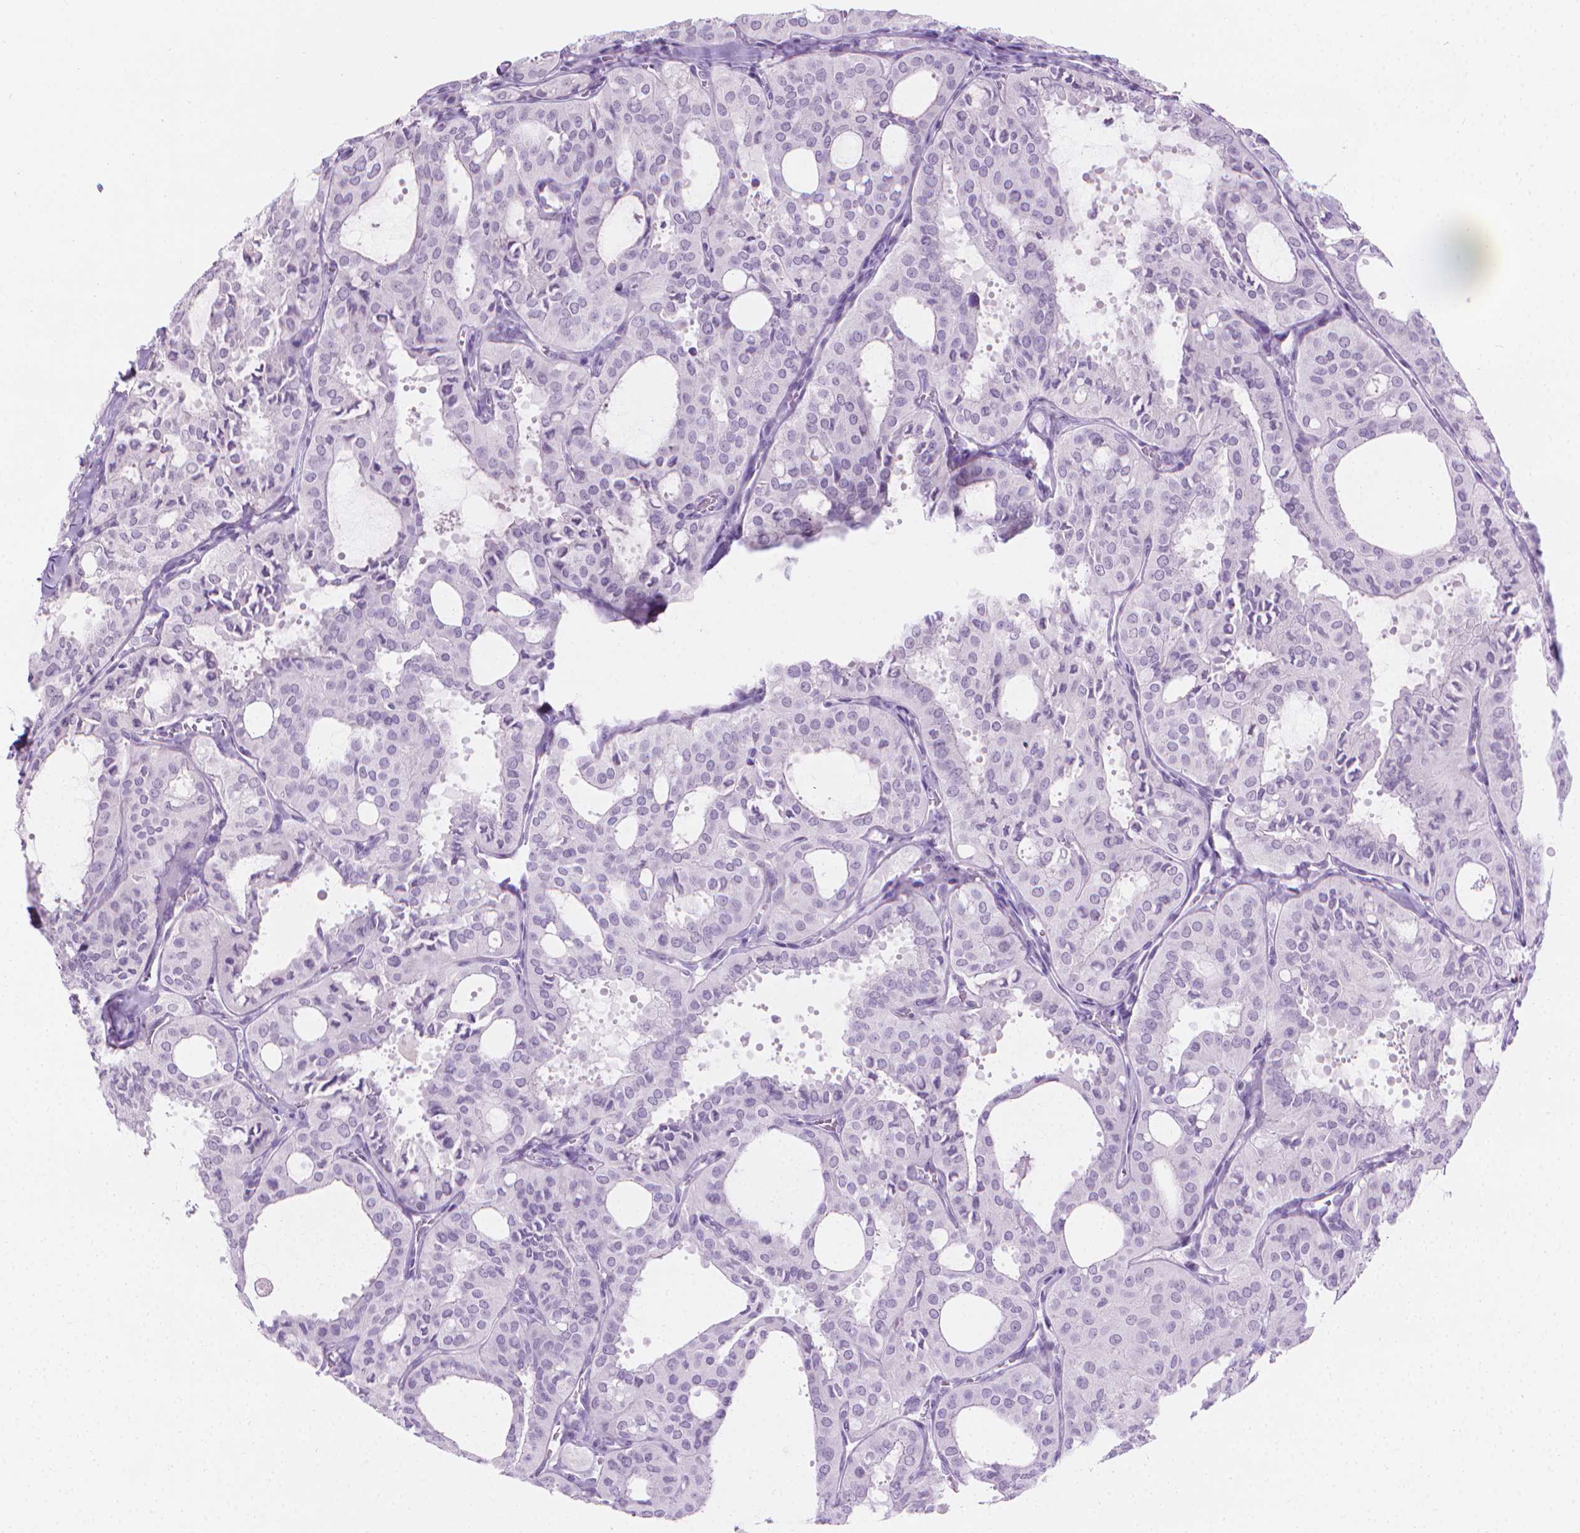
{"staining": {"intensity": "negative", "quantity": "none", "location": "none"}, "tissue": "thyroid cancer", "cell_type": "Tumor cells", "image_type": "cancer", "snomed": [{"axis": "morphology", "description": "Follicular adenoma carcinoma, NOS"}, {"axis": "topography", "description": "Thyroid gland"}], "caption": "Immunohistochemical staining of follicular adenoma carcinoma (thyroid) shows no significant positivity in tumor cells.", "gene": "CFAP52", "patient": {"sex": "male", "age": 75}}